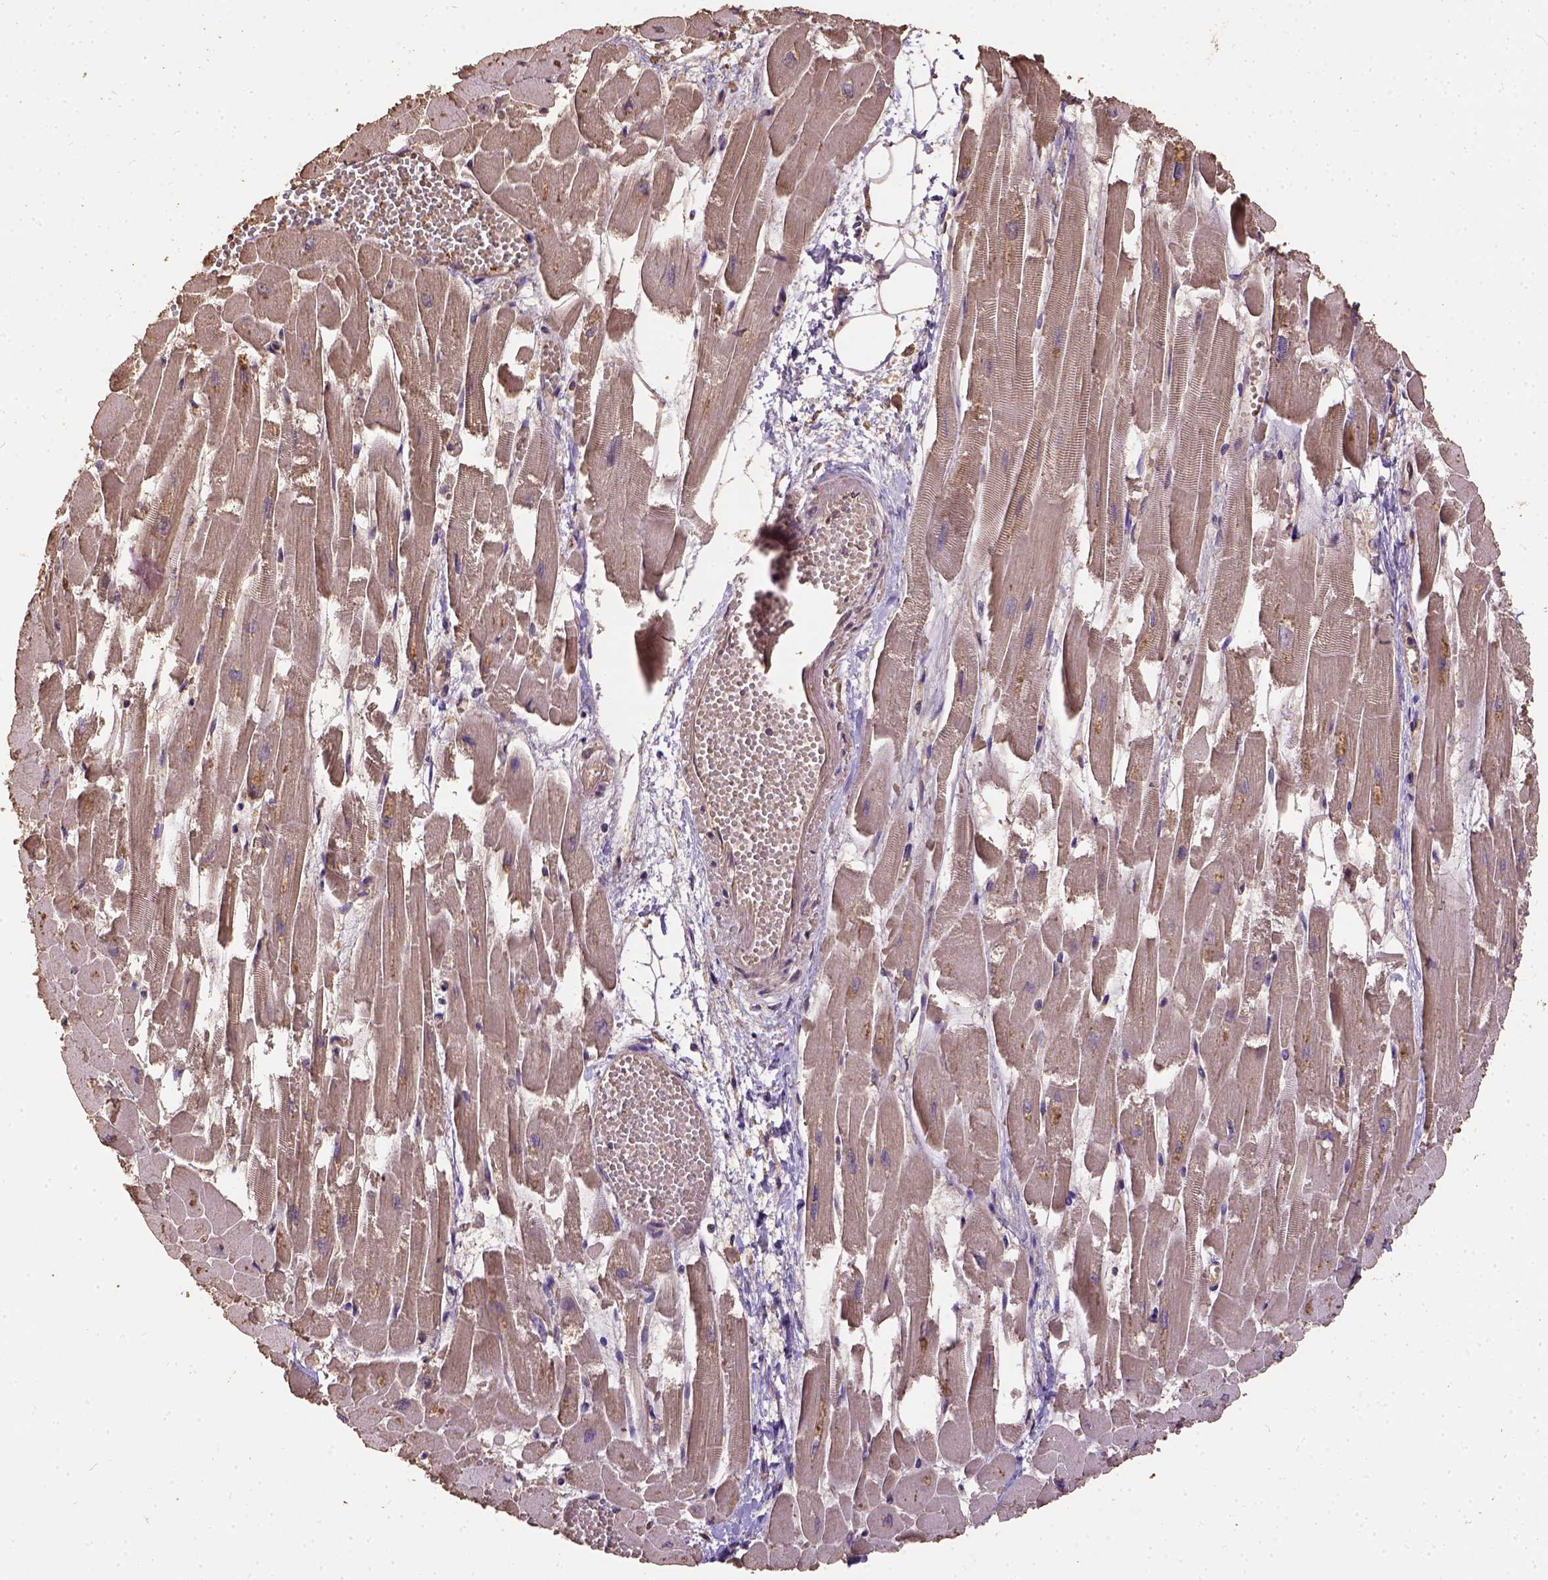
{"staining": {"intensity": "weak", "quantity": ">75%", "location": "cytoplasmic/membranous"}, "tissue": "heart muscle", "cell_type": "Cardiomyocytes", "image_type": "normal", "snomed": [{"axis": "morphology", "description": "Normal tissue, NOS"}, {"axis": "topography", "description": "Heart"}], "caption": "The immunohistochemical stain shows weak cytoplasmic/membranous expression in cardiomyocytes of normal heart muscle.", "gene": "ATP1B3", "patient": {"sex": "female", "age": 52}}